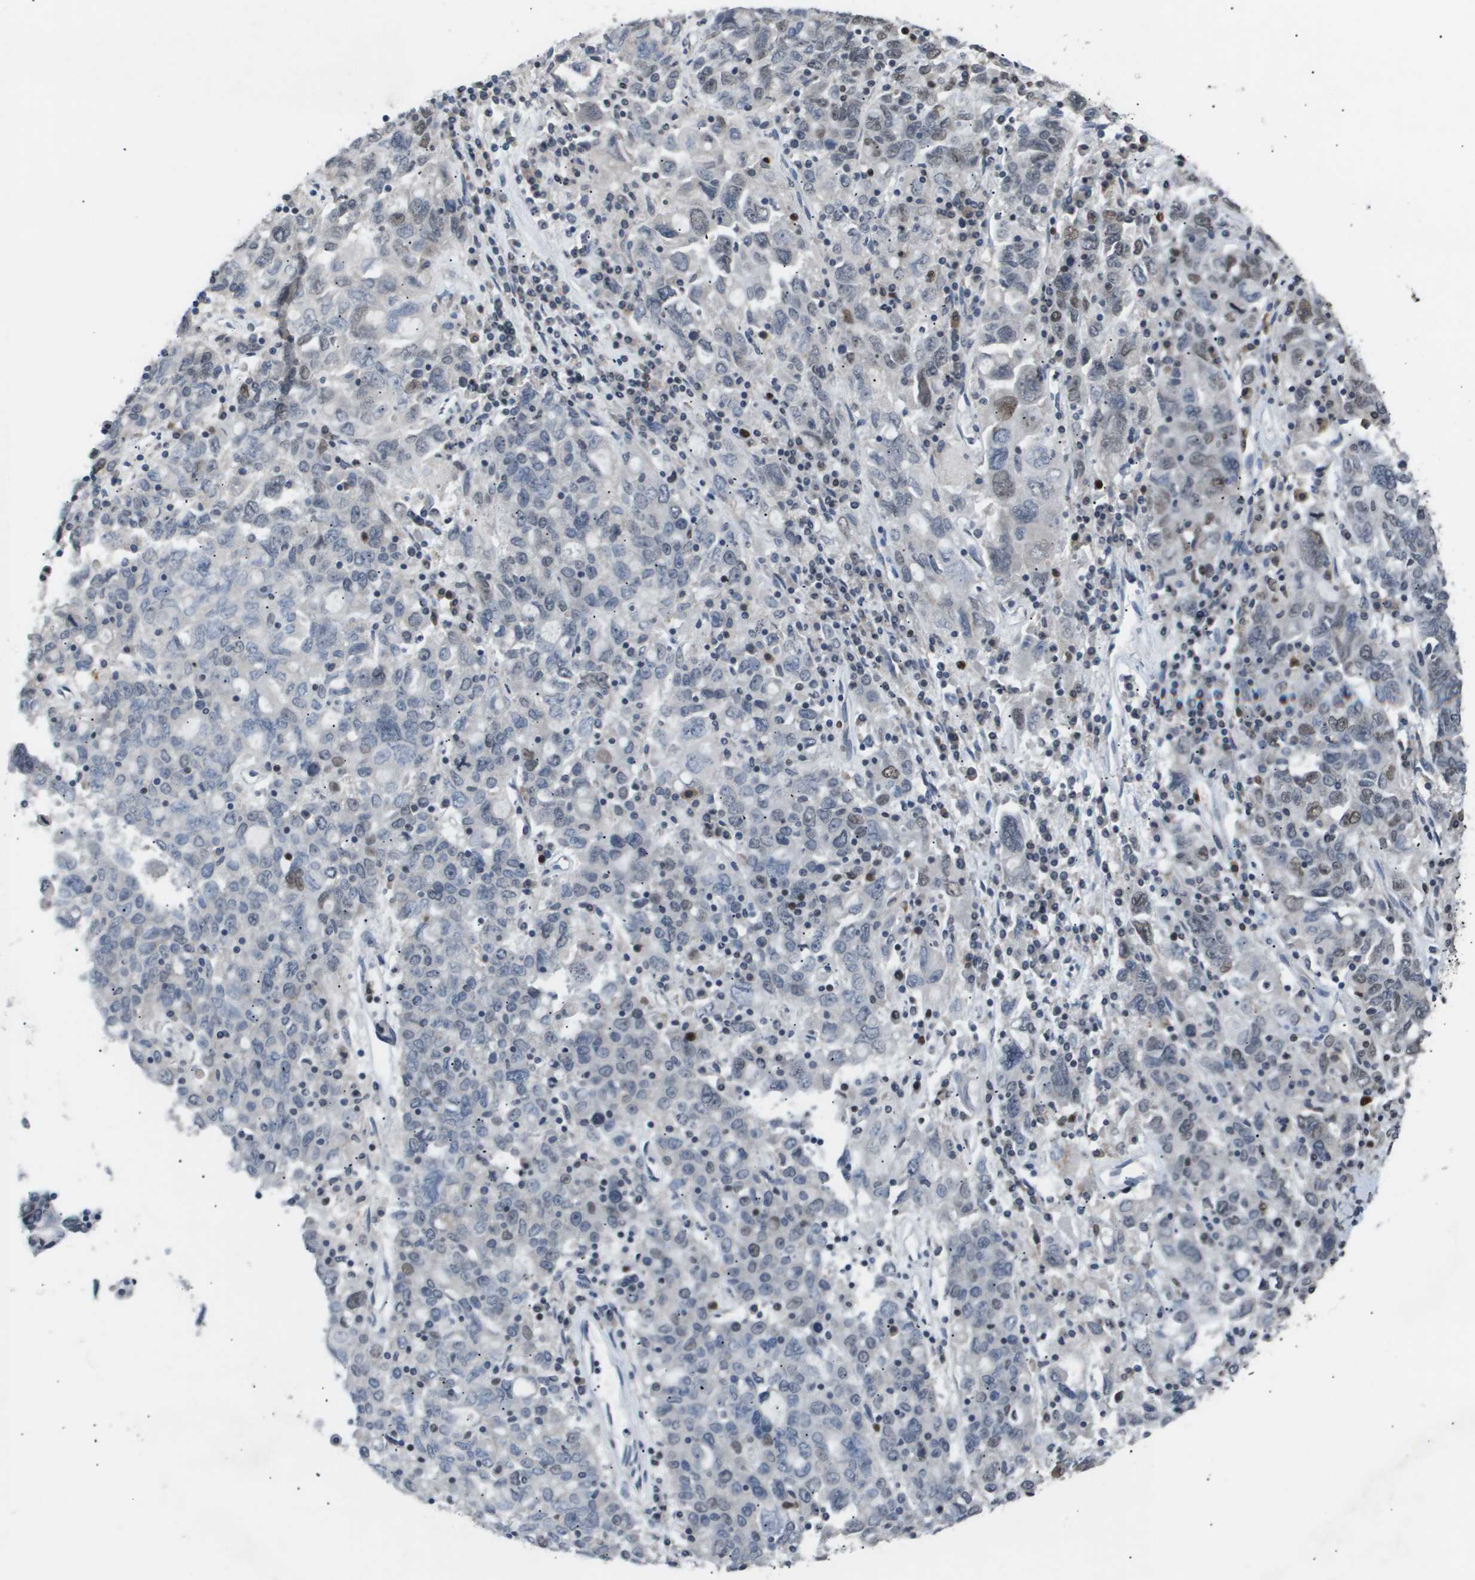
{"staining": {"intensity": "moderate", "quantity": "<25%", "location": "nuclear"}, "tissue": "ovarian cancer", "cell_type": "Tumor cells", "image_type": "cancer", "snomed": [{"axis": "morphology", "description": "Carcinoma, endometroid"}, {"axis": "topography", "description": "Ovary"}], "caption": "Immunohistochemistry (DAB) staining of human ovarian cancer reveals moderate nuclear protein expression in about <25% of tumor cells.", "gene": "ANAPC2", "patient": {"sex": "female", "age": 62}}